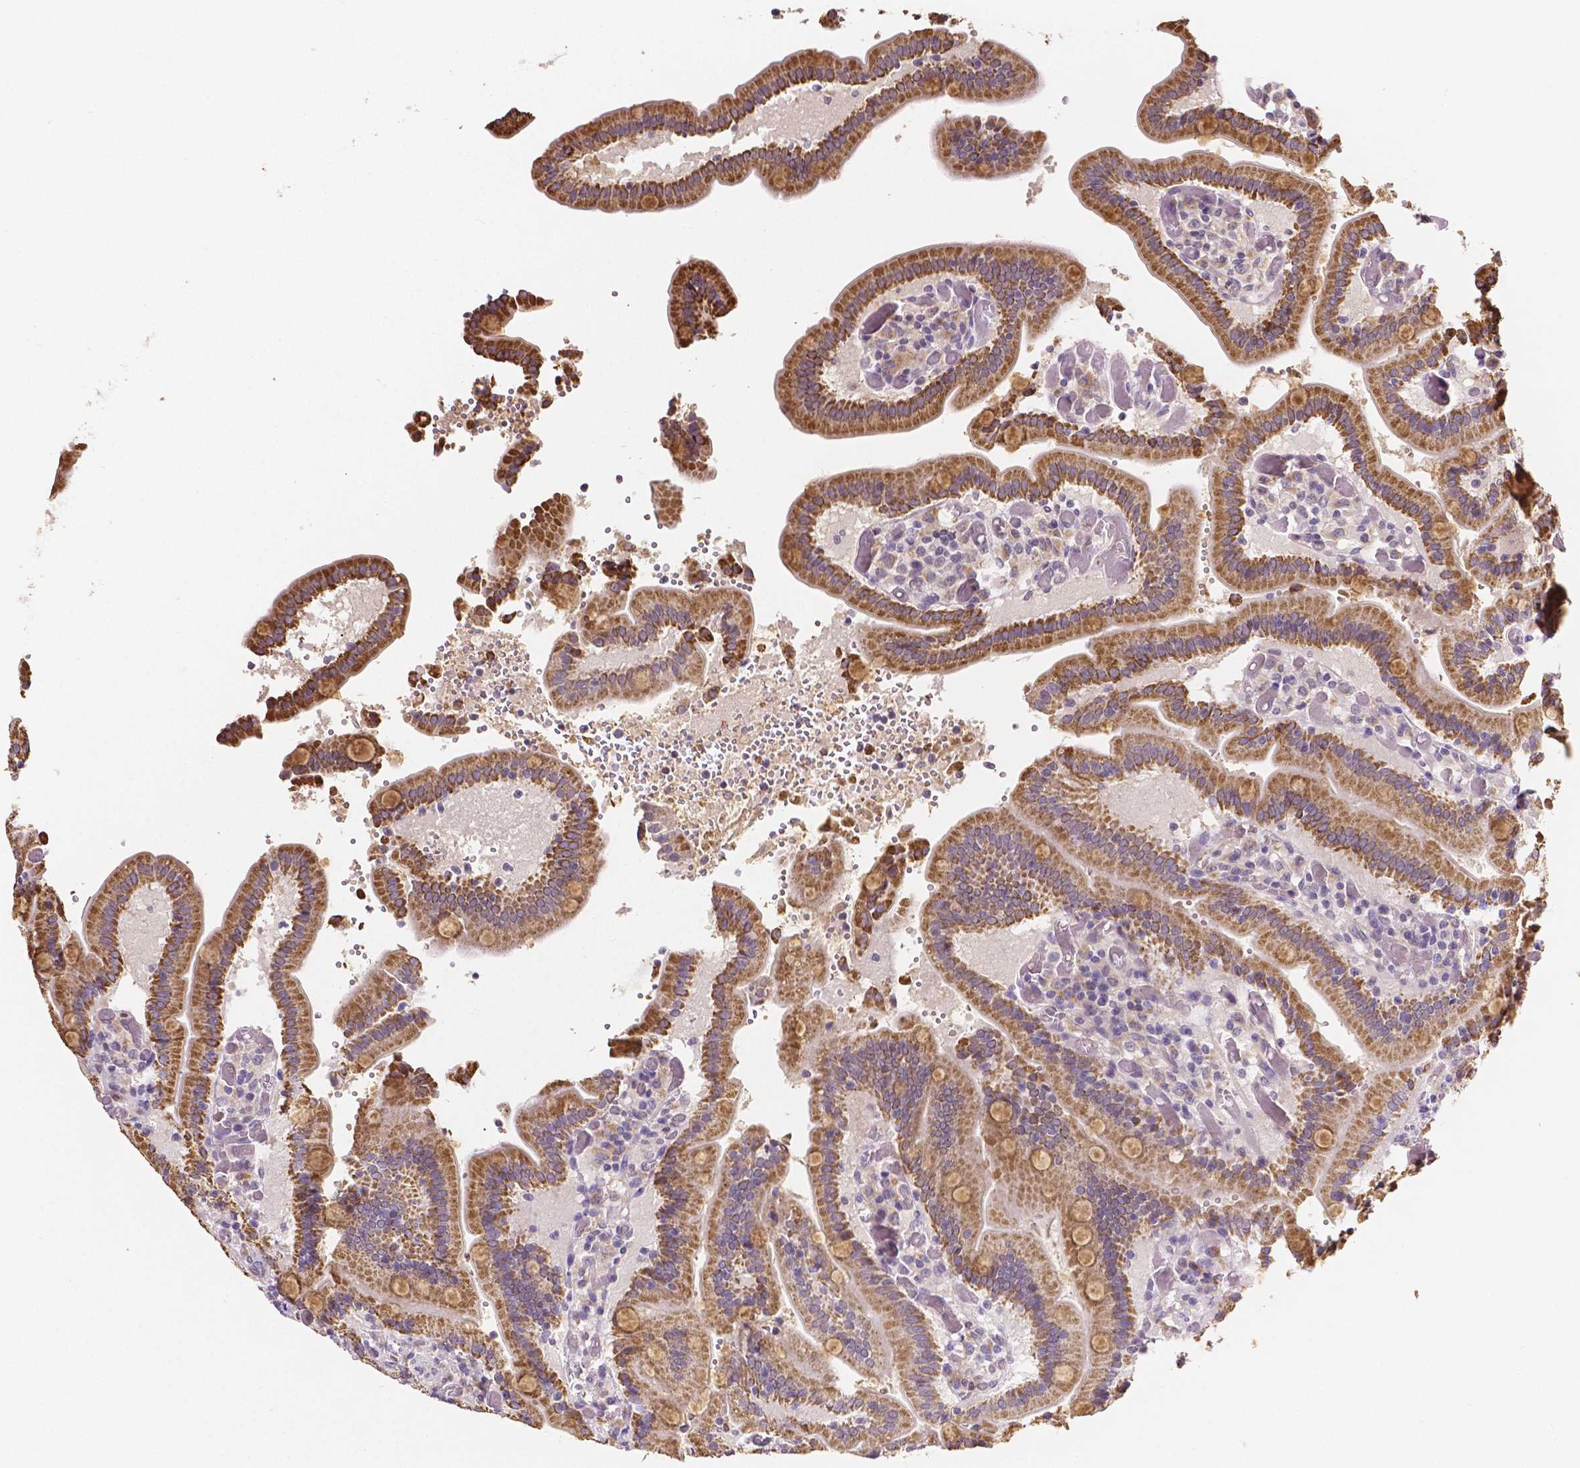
{"staining": {"intensity": "moderate", "quantity": ">75%", "location": "cytoplasmic/membranous"}, "tissue": "duodenum", "cell_type": "Glandular cells", "image_type": "normal", "snomed": [{"axis": "morphology", "description": "Normal tissue, NOS"}, {"axis": "topography", "description": "Duodenum"}], "caption": "Immunohistochemistry (IHC) histopathology image of unremarkable human duodenum stained for a protein (brown), which exhibits medium levels of moderate cytoplasmic/membranous expression in about >75% of glandular cells.", "gene": "ELAVL2", "patient": {"sex": "female", "age": 62}}